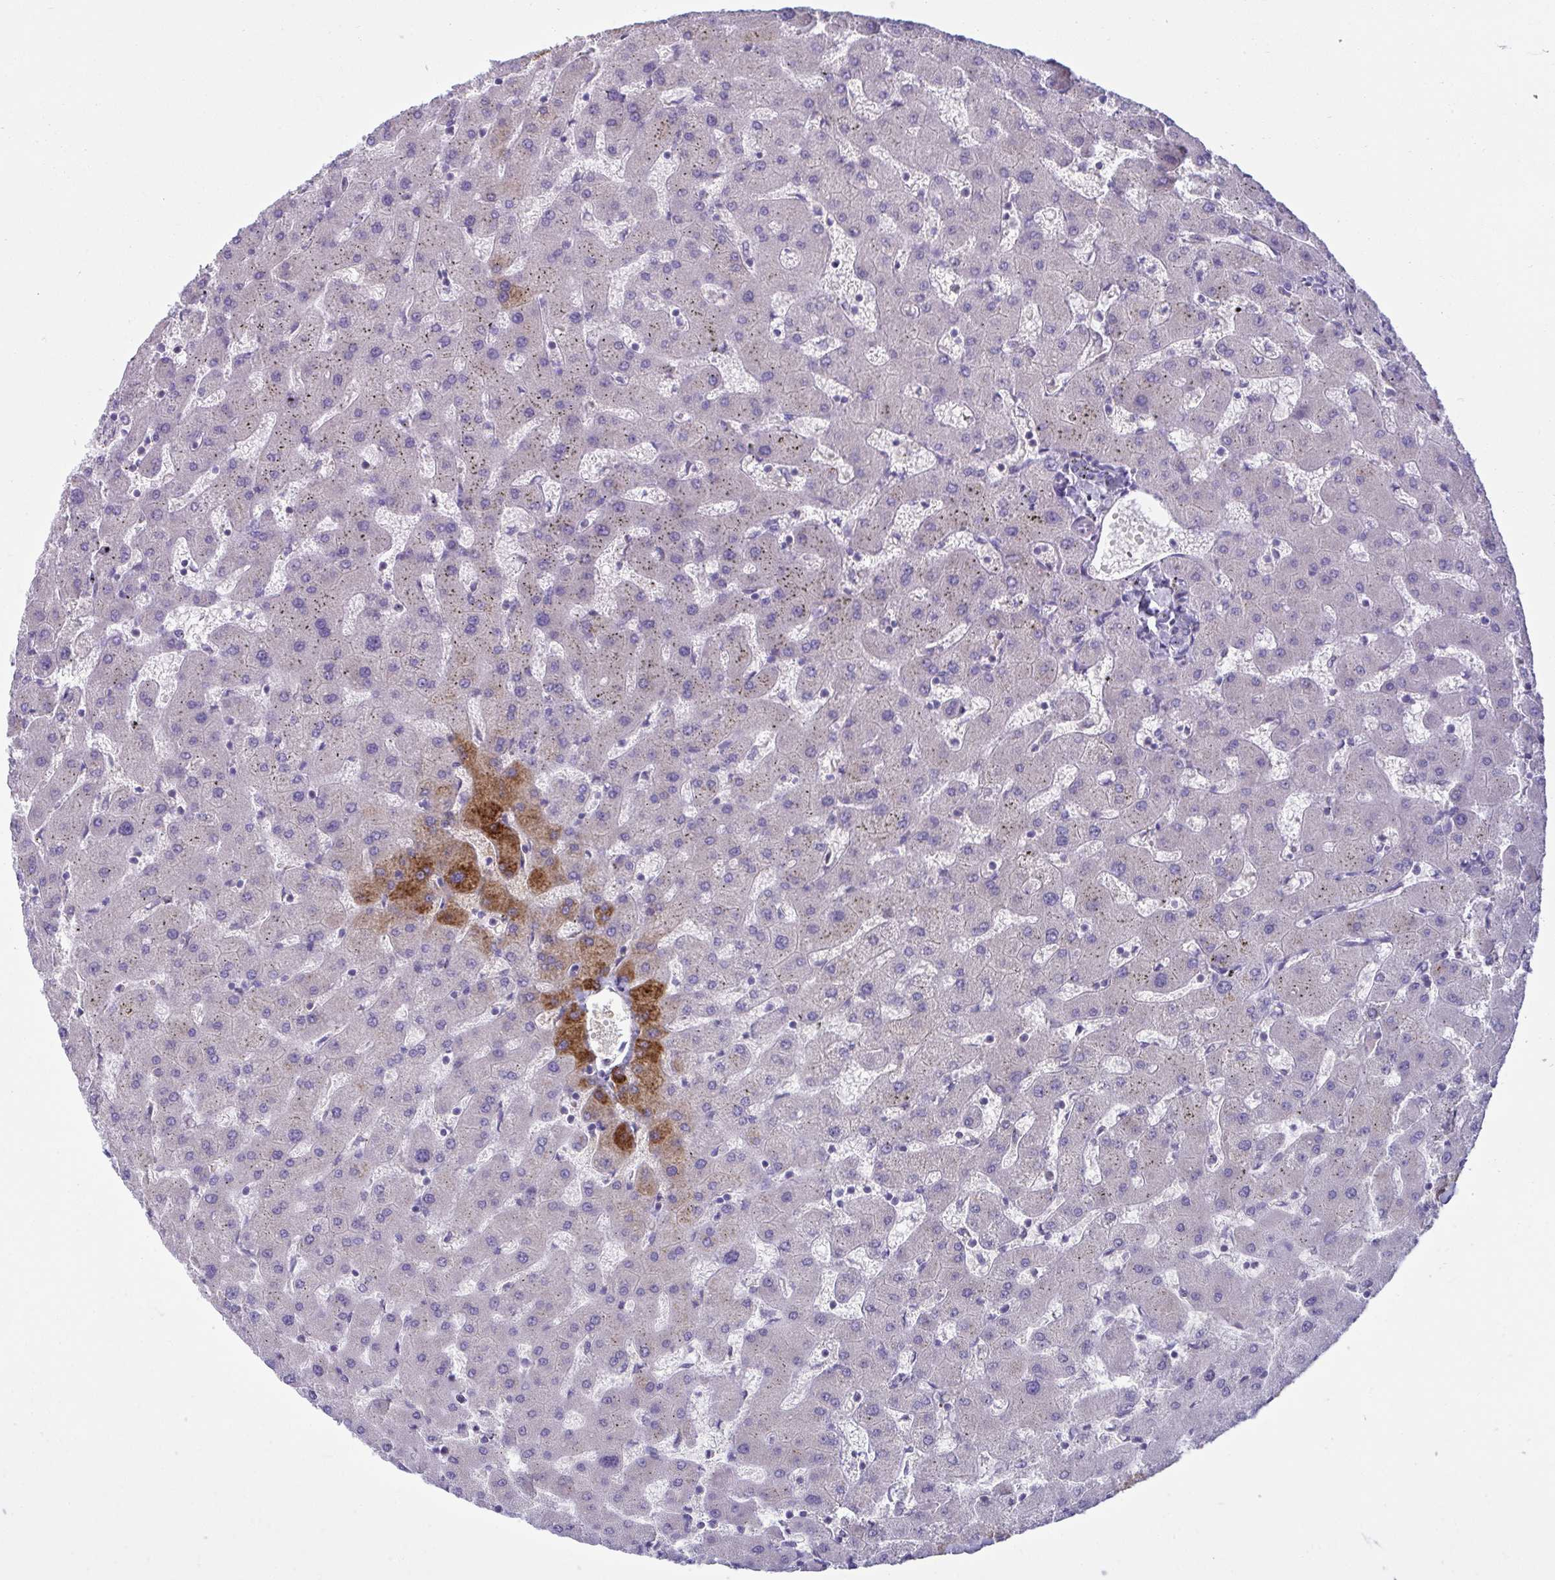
{"staining": {"intensity": "negative", "quantity": "none", "location": "none"}, "tissue": "liver", "cell_type": "Cholangiocytes", "image_type": "normal", "snomed": [{"axis": "morphology", "description": "Normal tissue, NOS"}, {"axis": "topography", "description": "Liver"}], "caption": "Immunohistochemistry of normal liver reveals no expression in cholangiocytes.", "gene": "RANBP2", "patient": {"sex": "female", "age": 63}}